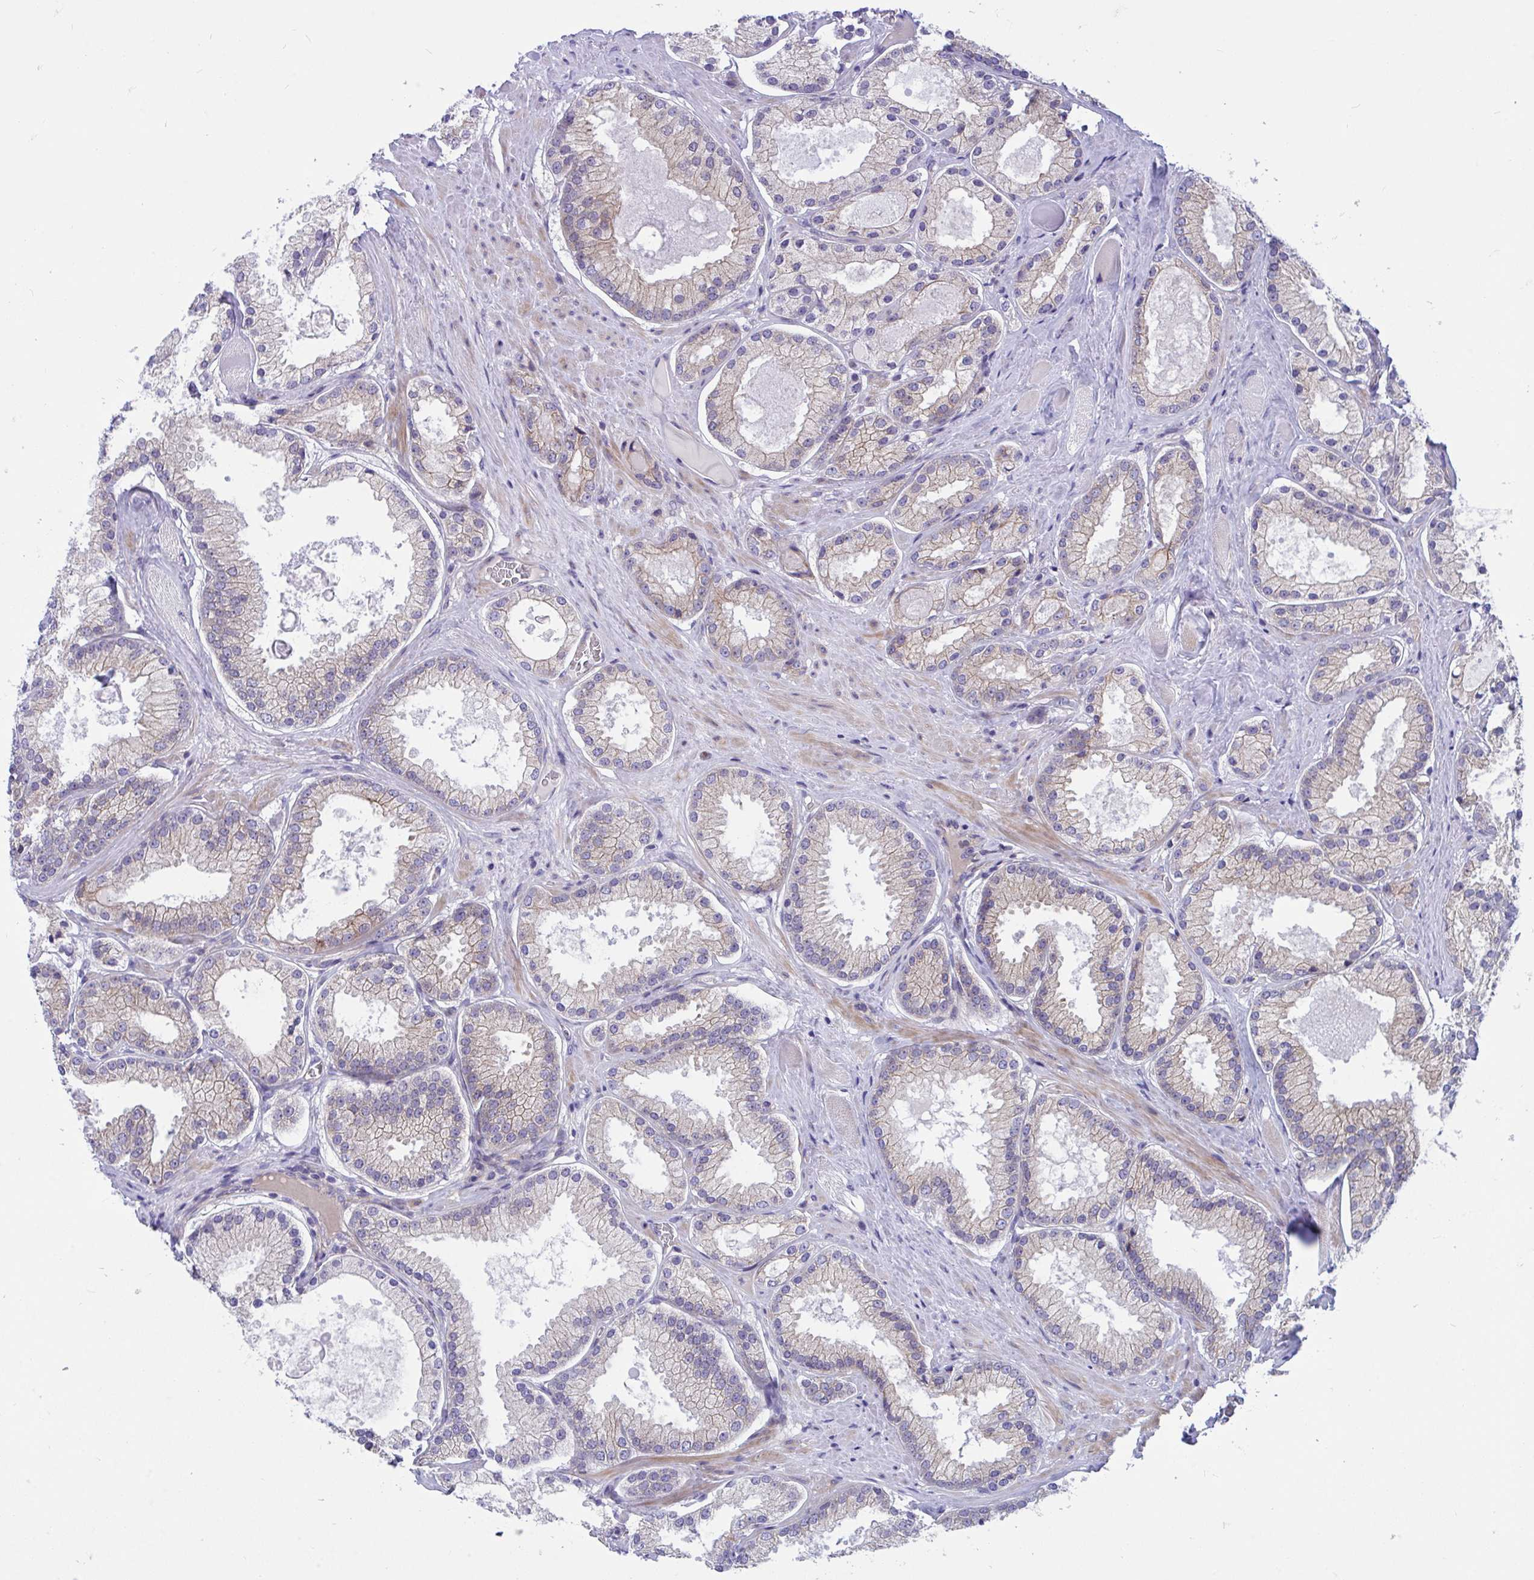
{"staining": {"intensity": "moderate", "quantity": "25%-75%", "location": "cytoplasmic/membranous"}, "tissue": "prostate cancer", "cell_type": "Tumor cells", "image_type": "cancer", "snomed": [{"axis": "morphology", "description": "Adenocarcinoma, High grade"}, {"axis": "topography", "description": "Prostate"}], "caption": "Prostate high-grade adenocarcinoma tissue reveals moderate cytoplasmic/membranous staining in about 25%-75% of tumor cells", "gene": "WBP1", "patient": {"sex": "male", "age": 68}}